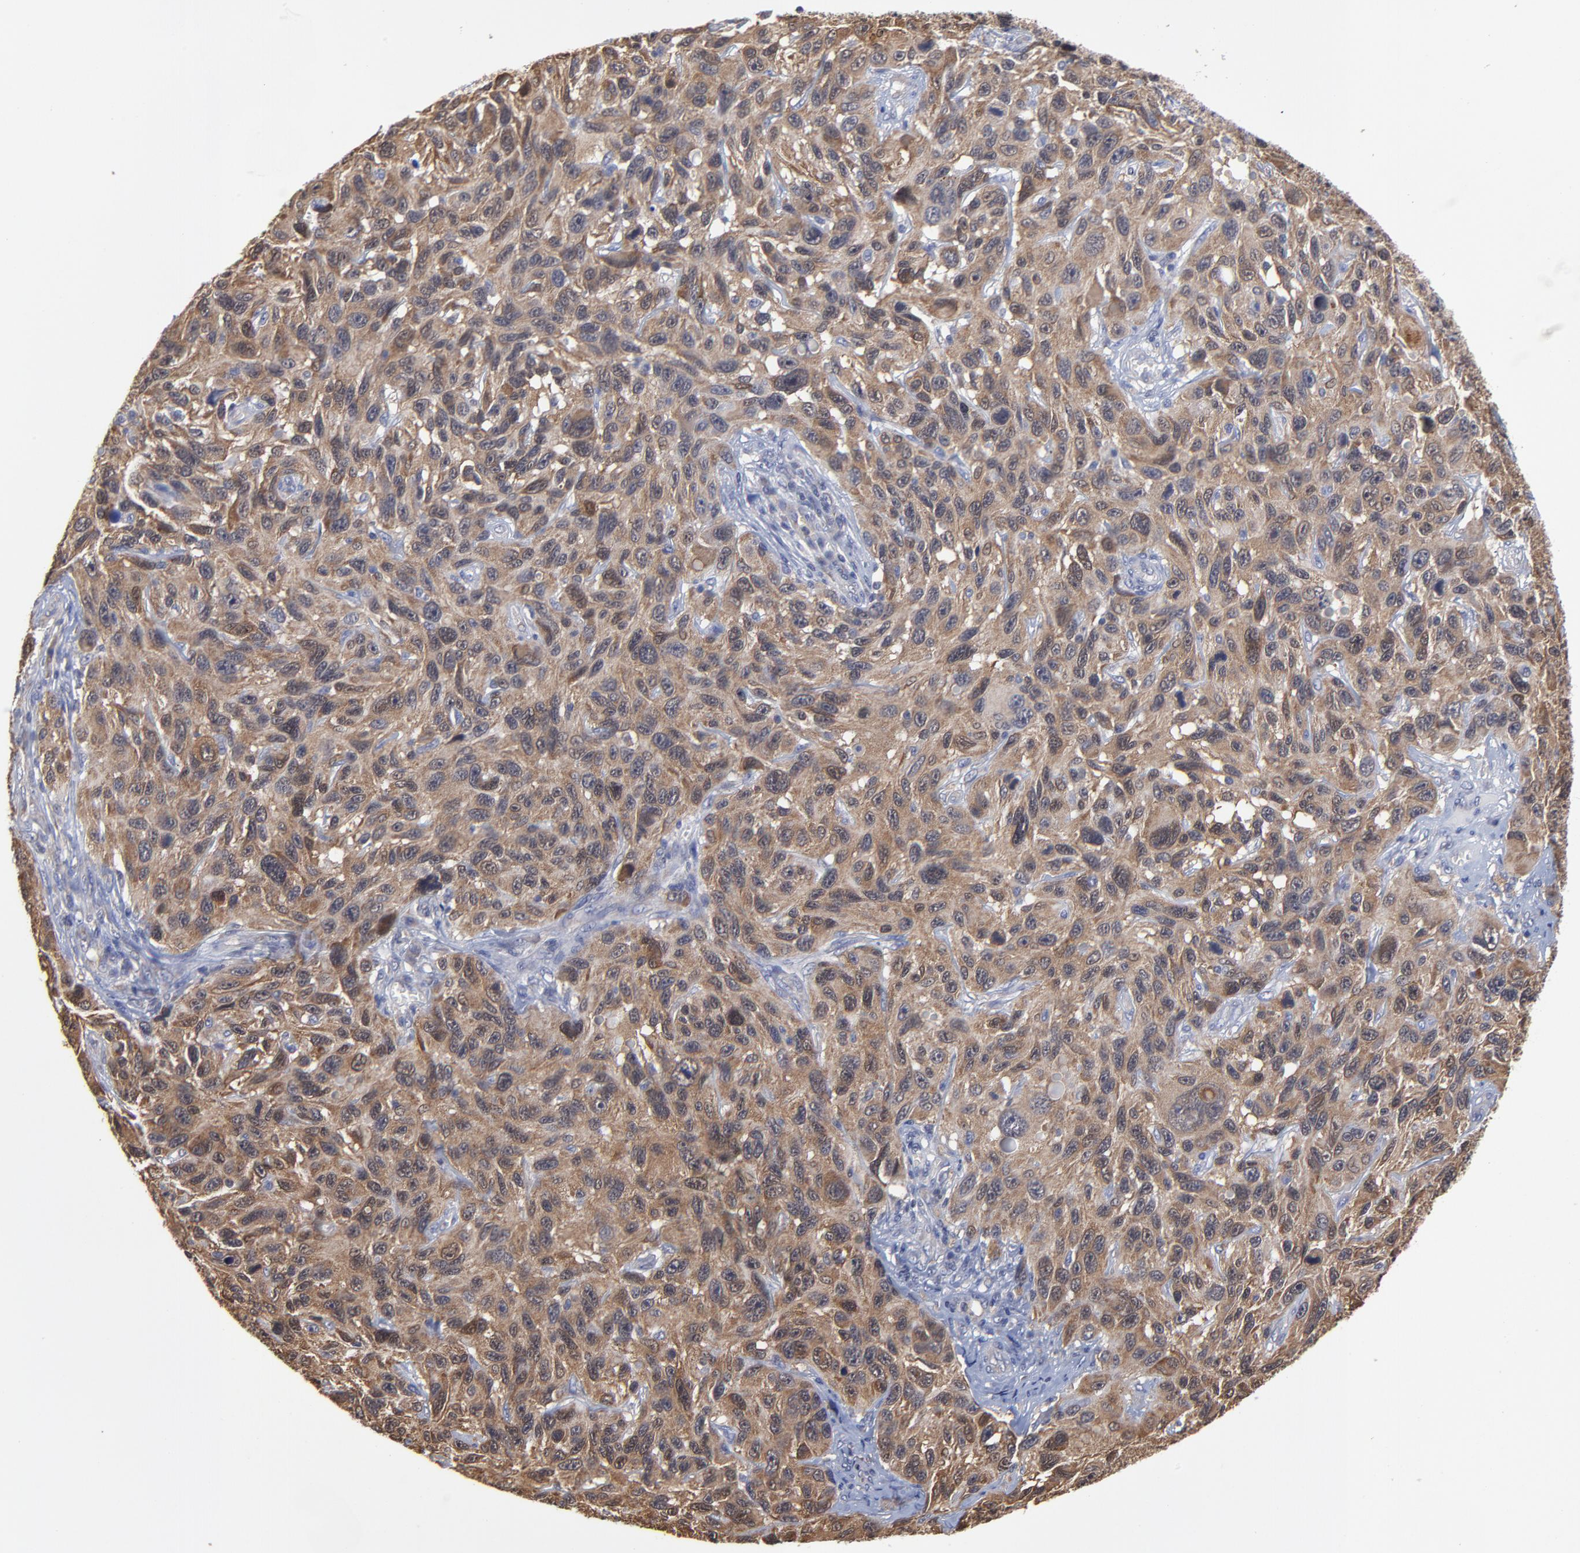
{"staining": {"intensity": "moderate", "quantity": ">75%", "location": "cytoplasmic/membranous"}, "tissue": "melanoma", "cell_type": "Tumor cells", "image_type": "cancer", "snomed": [{"axis": "morphology", "description": "Malignant melanoma, NOS"}, {"axis": "topography", "description": "Skin"}], "caption": "Protein staining reveals moderate cytoplasmic/membranous staining in about >75% of tumor cells in melanoma. Using DAB (brown) and hematoxylin (blue) stains, captured at high magnification using brightfield microscopy.", "gene": "PCMT1", "patient": {"sex": "male", "age": 53}}